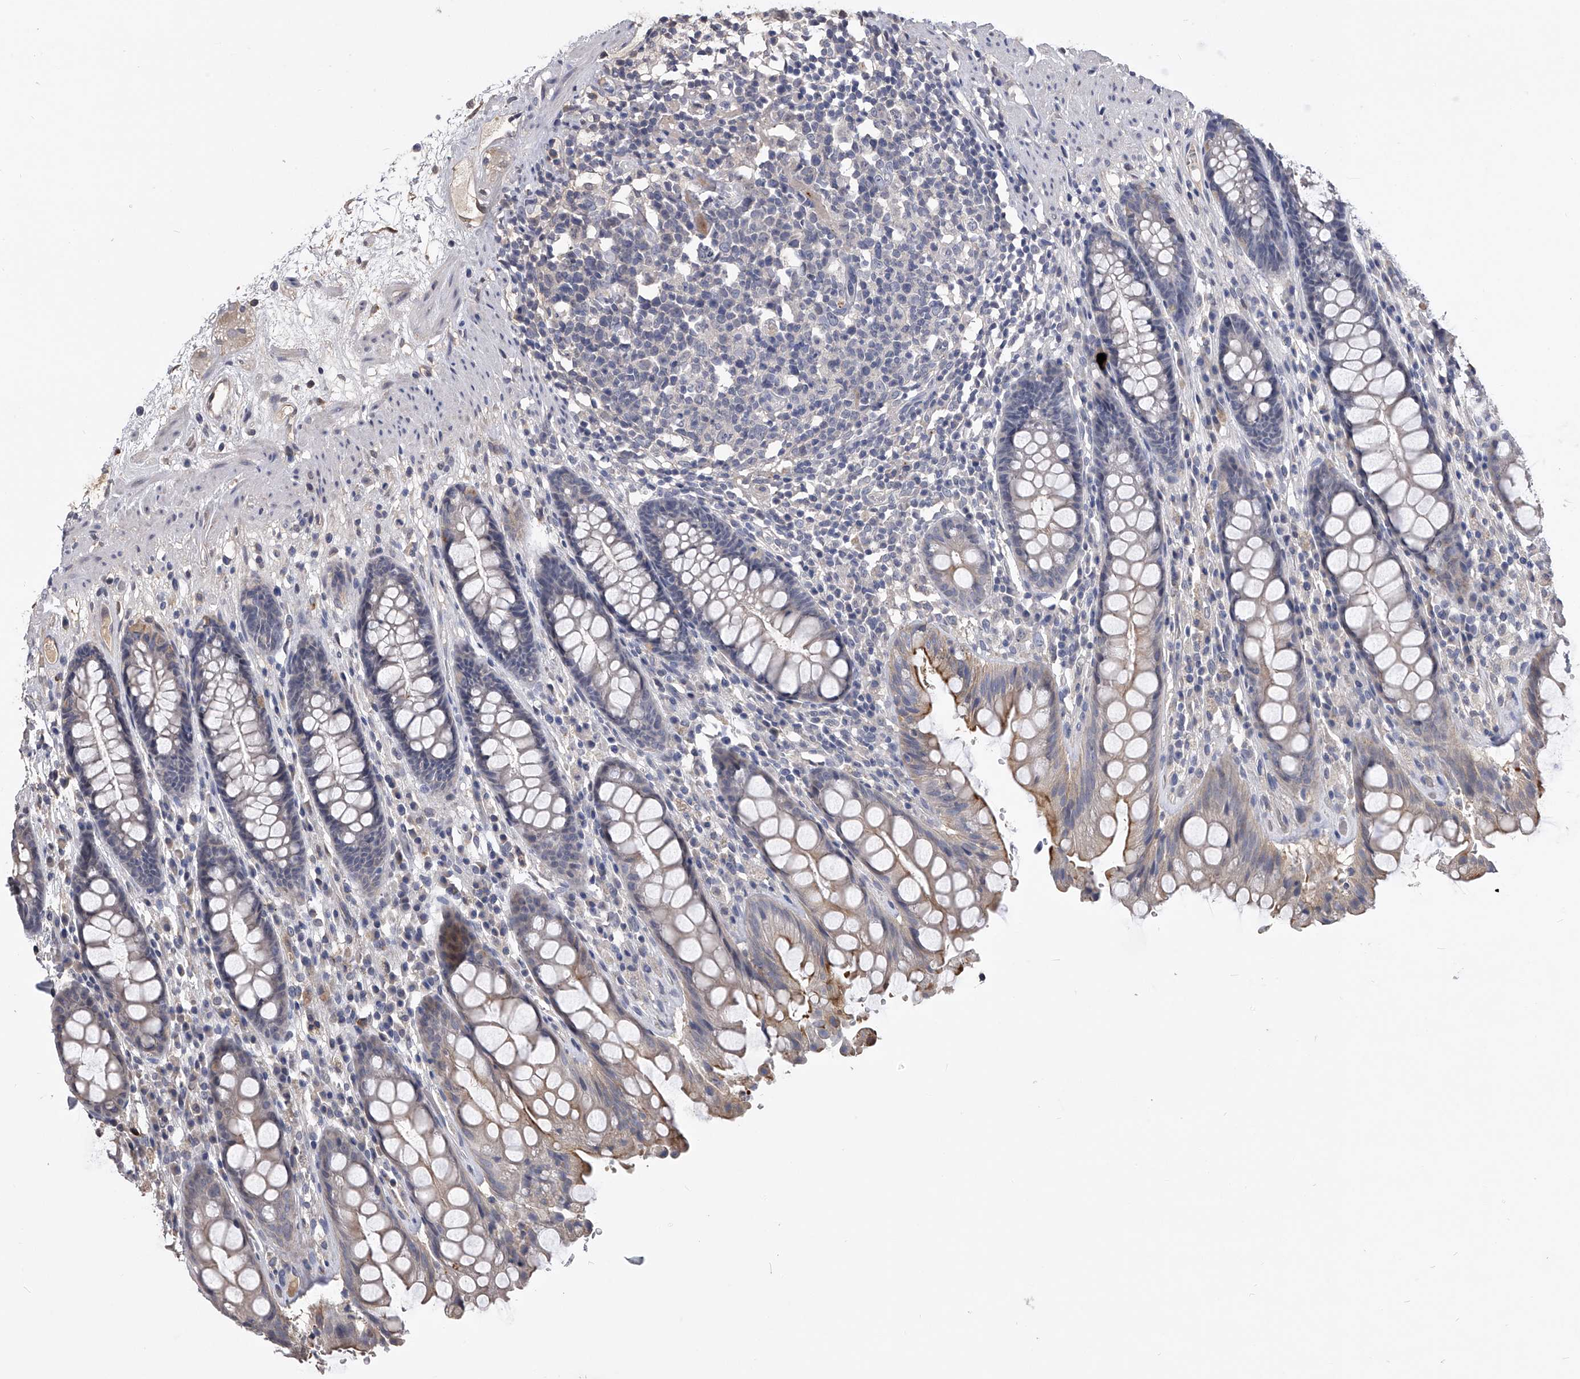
{"staining": {"intensity": "moderate", "quantity": "<25%", "location": "cytoplasmic/membranous"}, "tissue": "rectum", "cell_type": "Glandular cells", "image_type": "normal", "snomed": [{"axis": "morphology", "description": "Normal tissue, NOS"}, {"axis": "topography", "description": "Rectum"}], "caption": "Protein staining of normal rectum demonstrates moderate cytoplasmic/membranous staining in approximately <25% of glandular cells. The protein is shown in brown color, while the nuclei are stained blue.", "gene": "MDN1", "patient": {"sex": "male", "age": 64}}